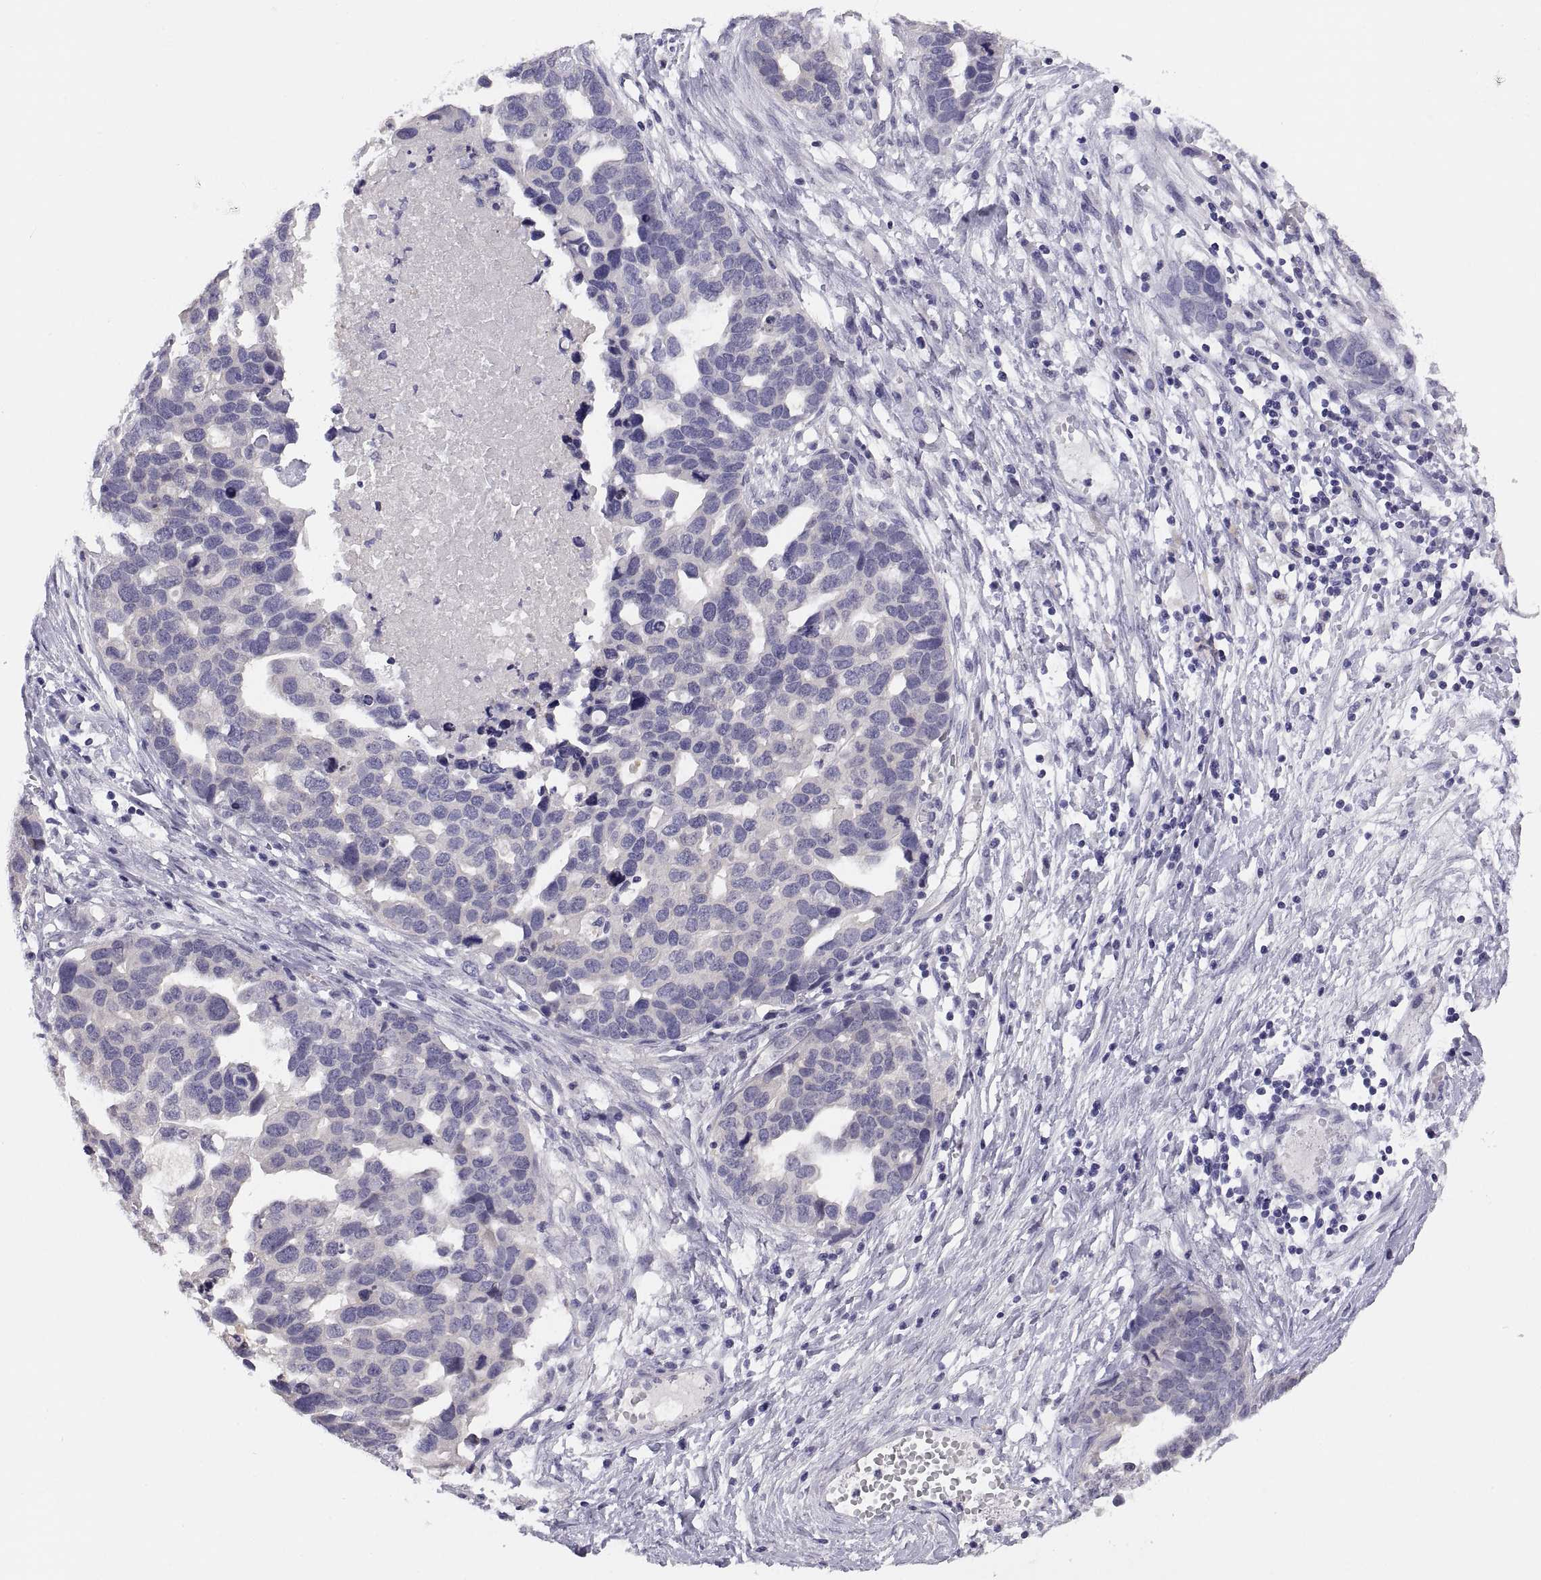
{"staining": {"intensity": "negative", "quantity": "none", "location": "none"}, "tissue": "ovarian cancer", "cell_type": "Tumor cells", "image_type": "cancer", "snomed": [{"axis": "morphology", "description": "Cystadenocarcinoma, serous, NOS"}, {"axis": "topography", "description": "Ovary"}], "caption": "Tumor cells are negative for brown protein staining in ovarian cancer. The staining is performed using DAB brown chromogen with nuclei counter-stained in using hematoxylin.", "gene": "STRC", "patient": {"sex": "female", "age": 54}}